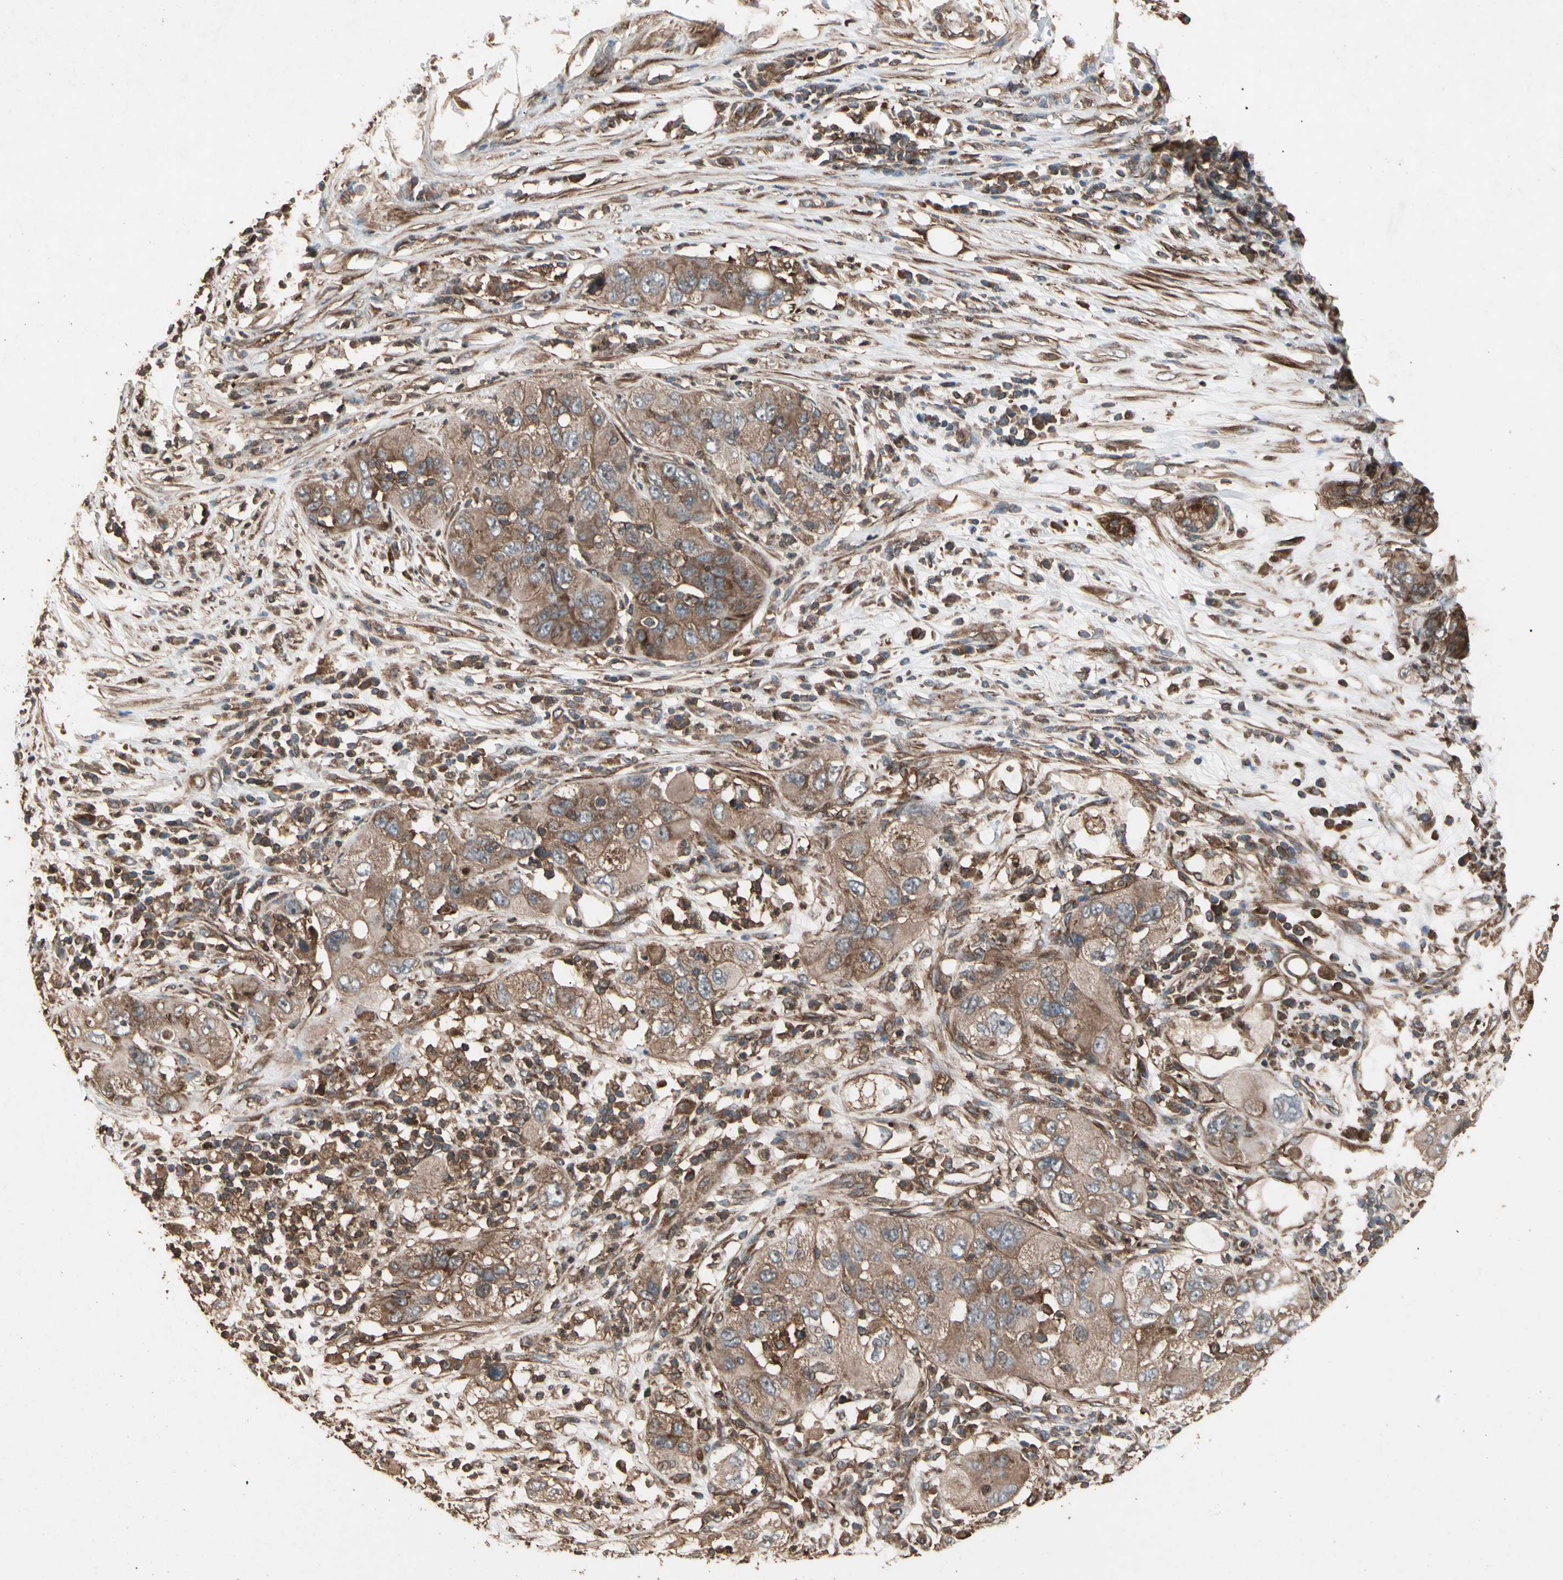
{"staining": {"intensity": "moderate", "quantity": ">75%", "location": "cytoplasmic/membranous"}, "tissue": "pancreatic cancer", "cell_type": "Tumor cells", "image_type": "cancer", "snomed": [{"axis": "morphology", "description": "Adenocarcinoma, NOS"}, {"axis": "topography", "description": "Pancreas"}], "caption": "Human adenocarcinoma (pancreatic) stained with a brown dye exhibits moderate cytoplasmic/membranous positive positivity in approximately >75% of tumor cells.", "gene": "AGBL2", "patient": {"sex": "female", "age": 78}}